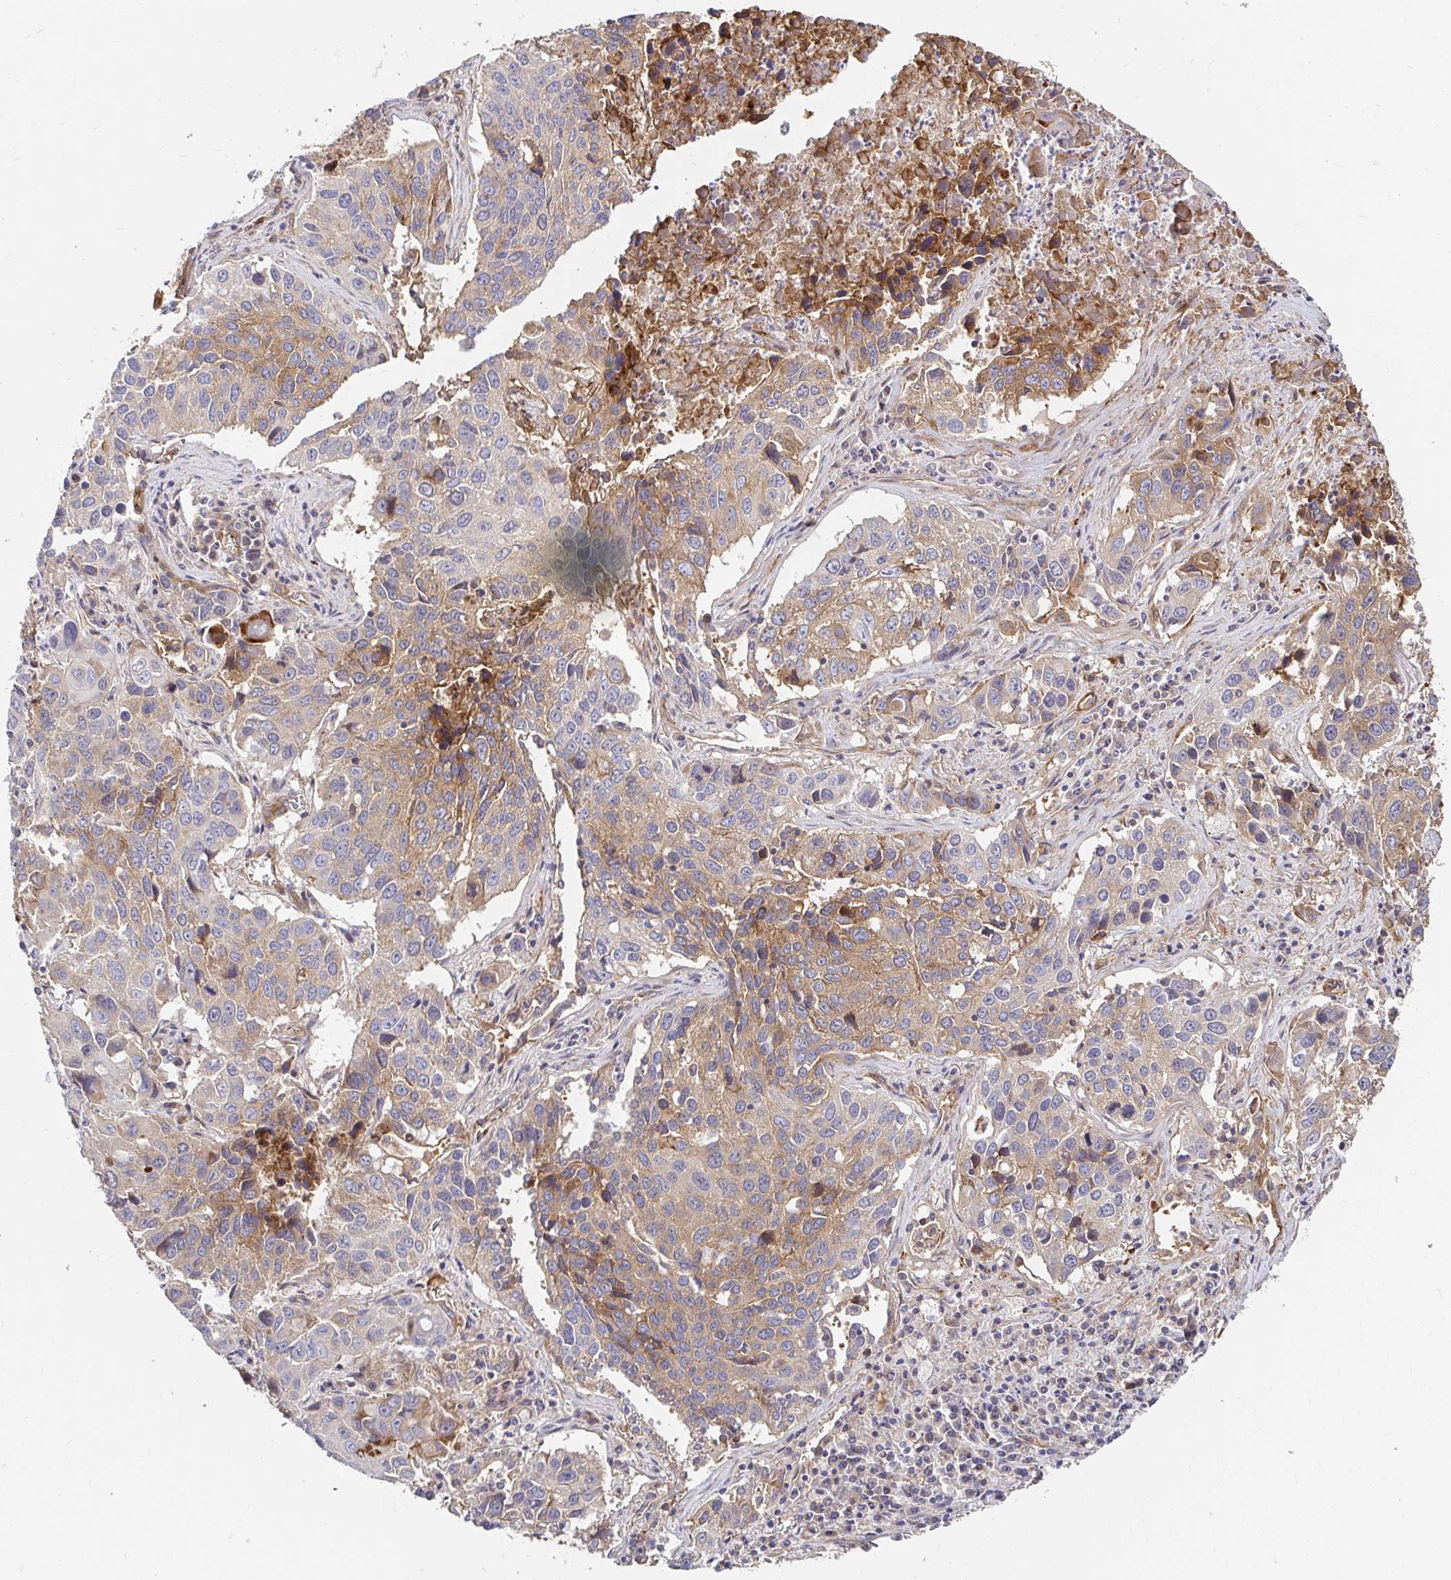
{"staining": {"intensity": "moderate", "quantity": "25%-75%", "location": "cytoplasmic/membranous"}, "tissue": "lung cancer", "cell_type": "Tumor cells", "image_type": "cancer", "snomed": [{"axis": "morphology", "description": "Squamous cell carcinoma, NOS"}, {"axis": "topography", "description": "Lung"}], "caption": "Squamous cell carcinoma (lung) stained with a protein marker shows moderate staining in tumor cells.", "gene": "ITGA2", "patient": {"sex": "female", "age": 61}}